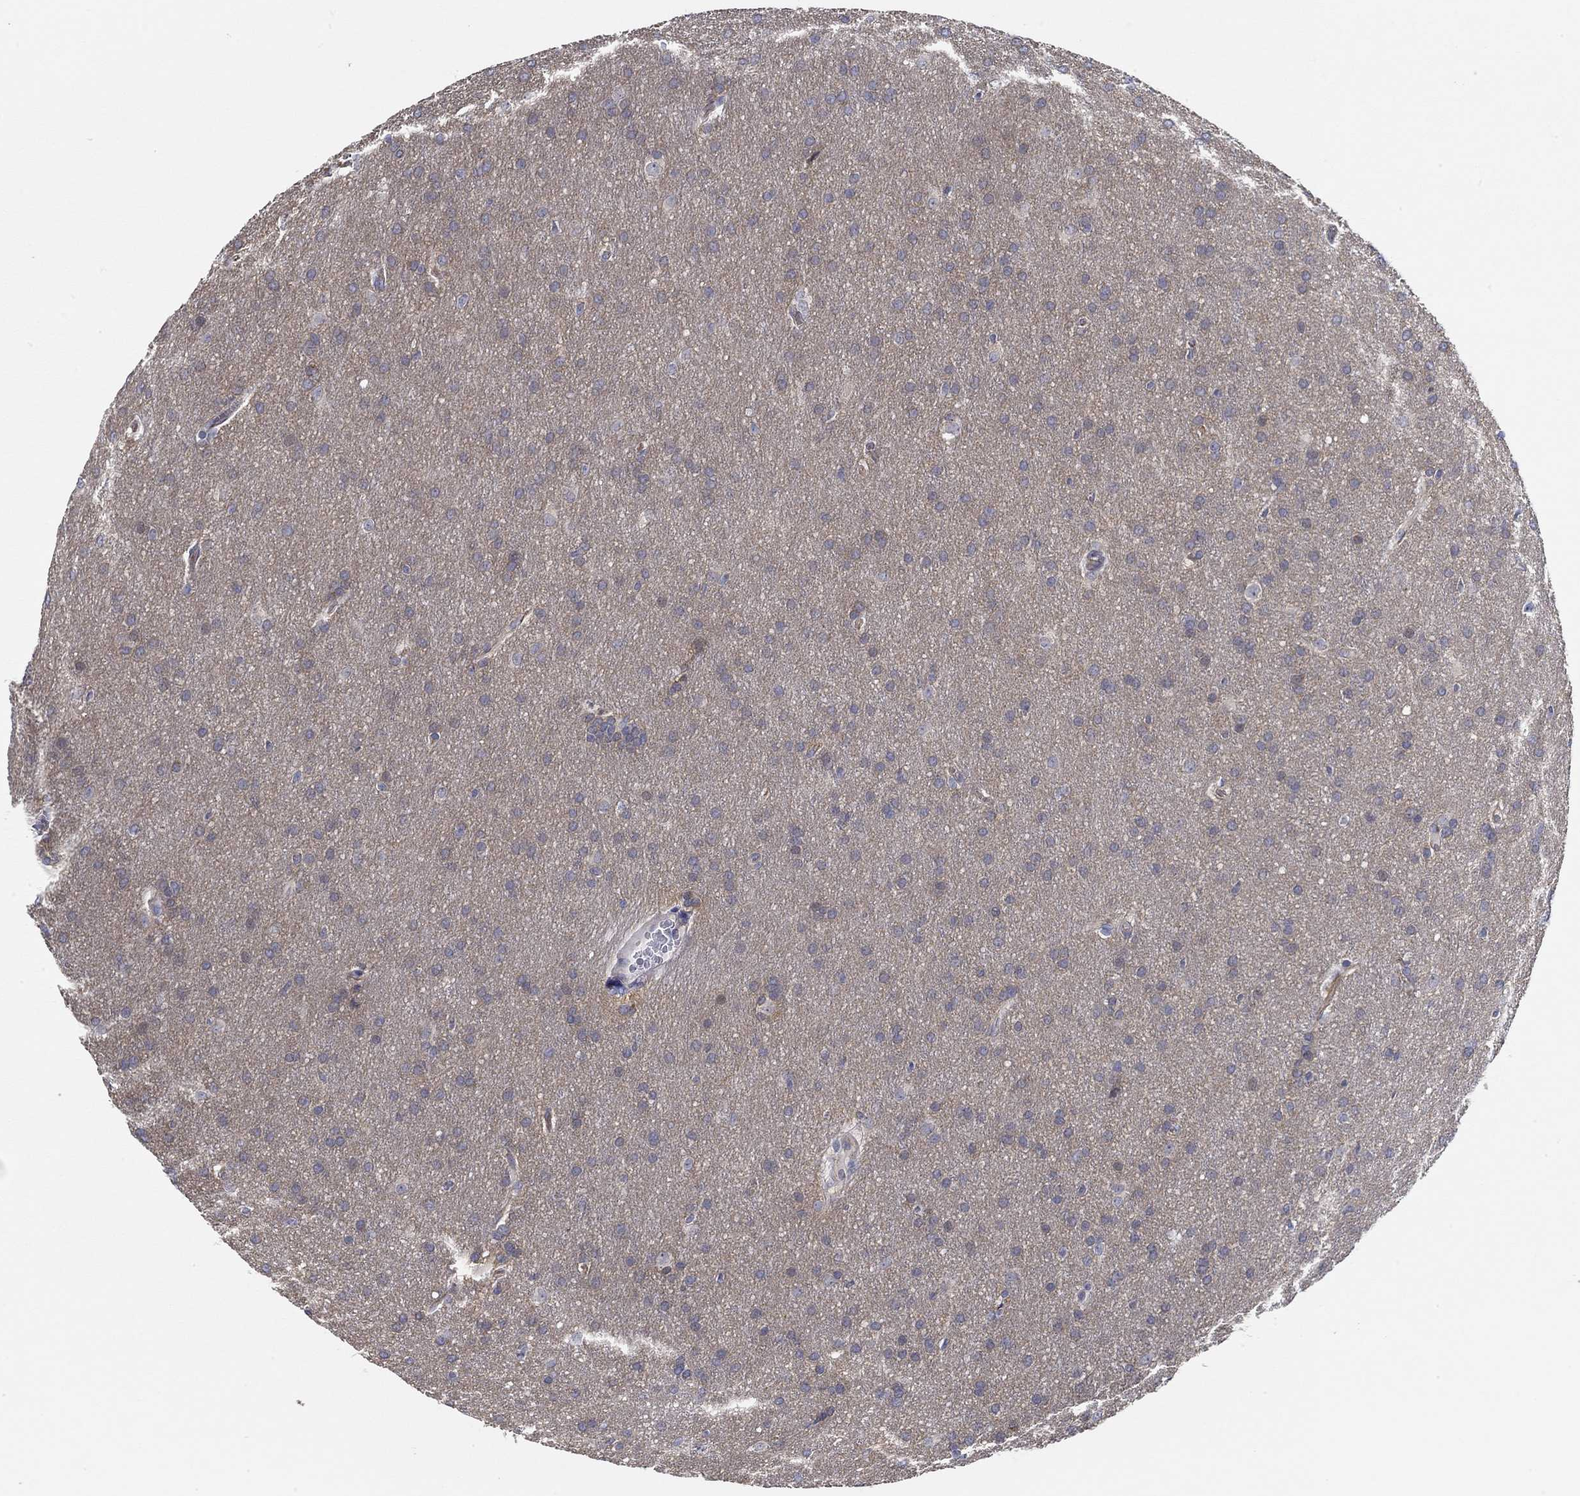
{"staining": {"intensity": "negative", "quantity": "none", "location": "none"}, "tissue": "glioma", "cell_type": "Tumor cells", "image_type": "cancer", "snomed": [{"axis": "morphology", "description": "Glioma, malignant, Low grade"}, {"axis": "topography", "description": "Brain"}], "caption": "Tumor cells show no significant protein positivity in glioma.", "gene": "CFAP61", "patient": {"sex": "female", "age": 32}}